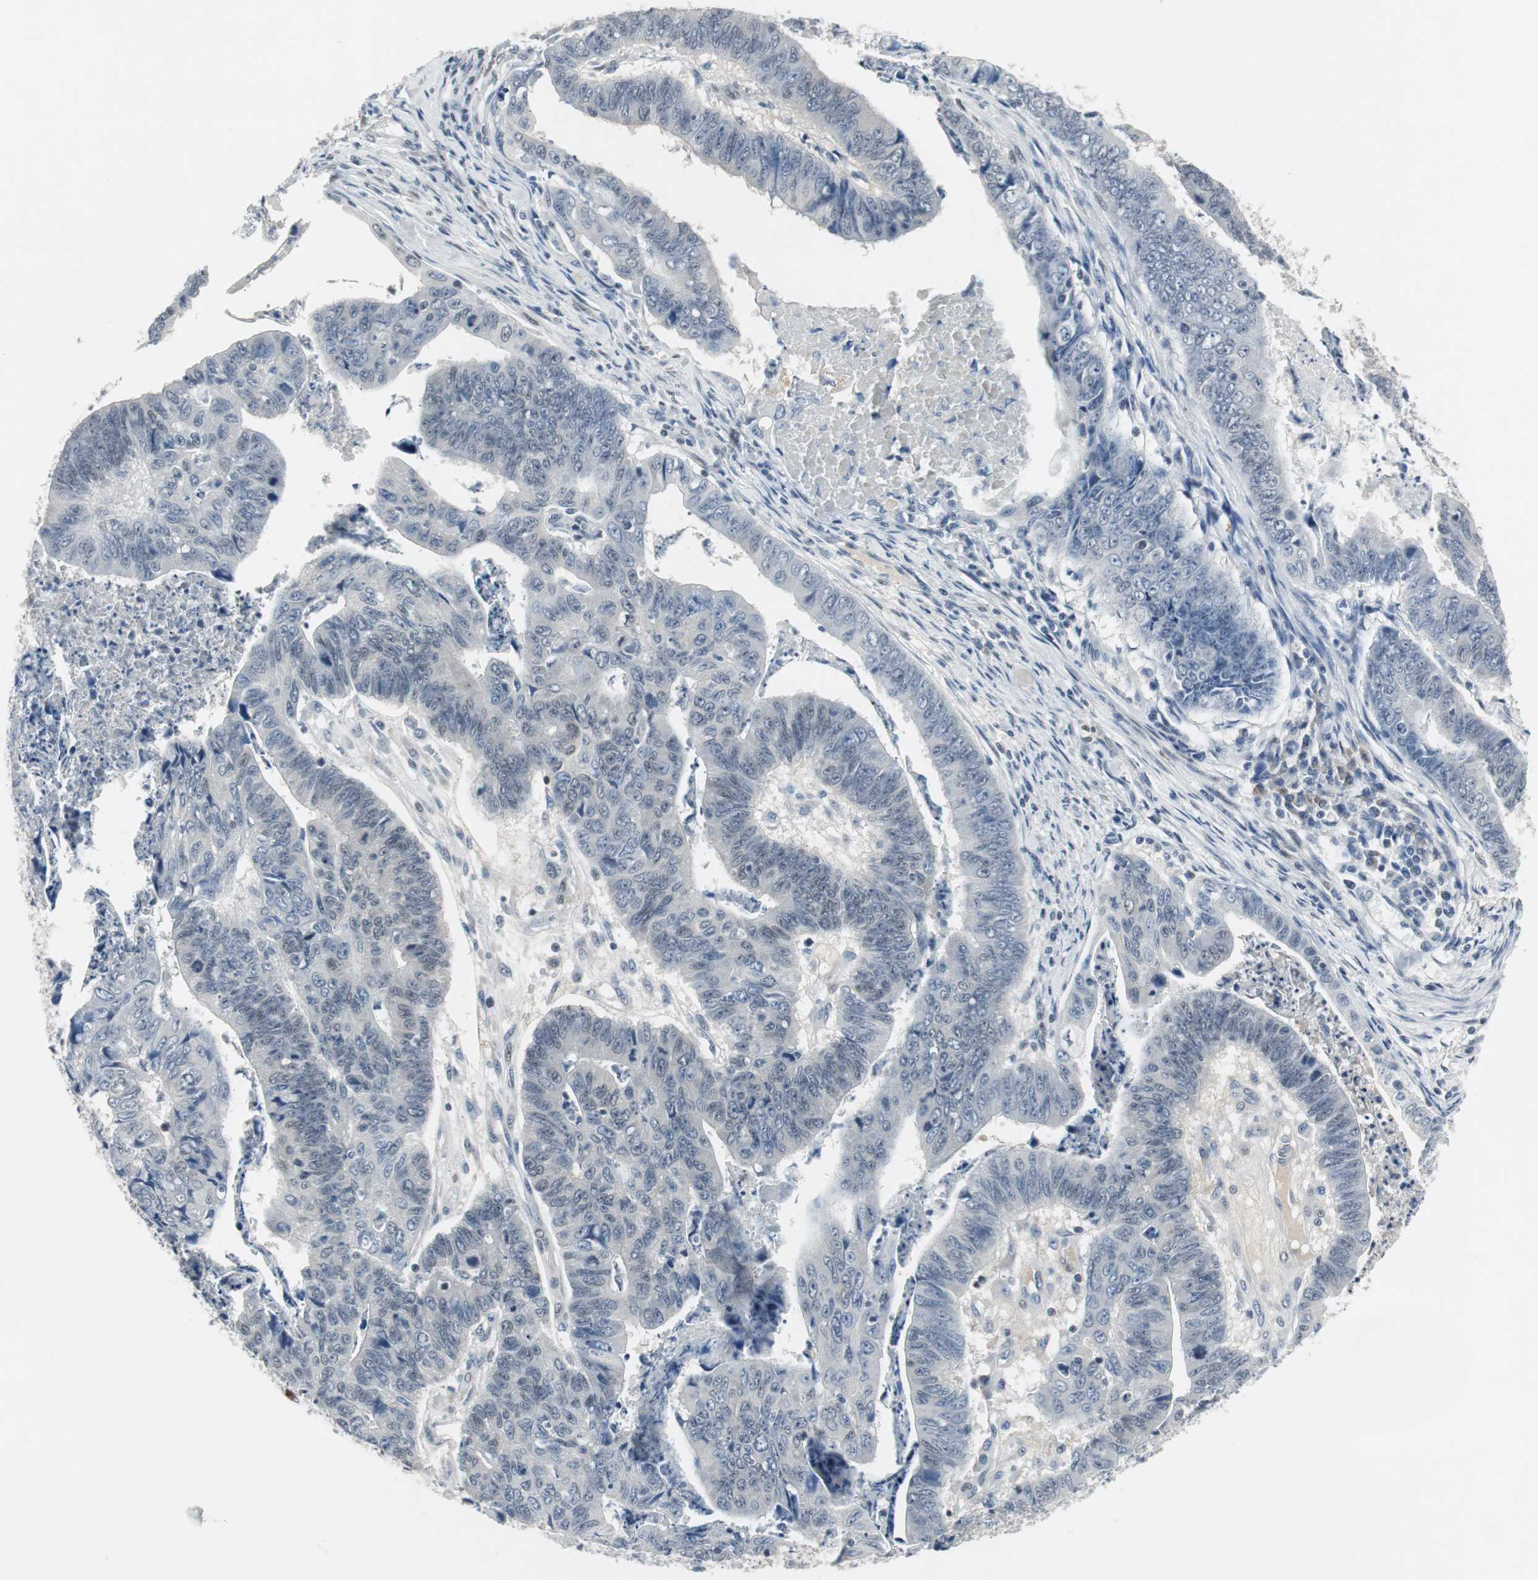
{"staining": {"intensity": "moderate", "quantity": "25%-75%", "location": "nuclear"}, "tissue": "stomach cancer", "cell_type": "Tumor cells", "image_type": "cancer", "snomed": [{"axis": "morphology", "description": "Adenocarcinoma, NOS"}, {"axis": "topography", "description": "Stomach, lower"}], "caption": "Immunohistochemical staining of stomach cancer reveals medium levels of moderate nuclear protein expression in about 25%-75% of tumor cells. (Stains: DAB in brown, nuclei in blue, Microscopy: brightfield microscopy at high magnification).", "gene": "ELK1", "patient": {"sex": "male", "age": 77}}